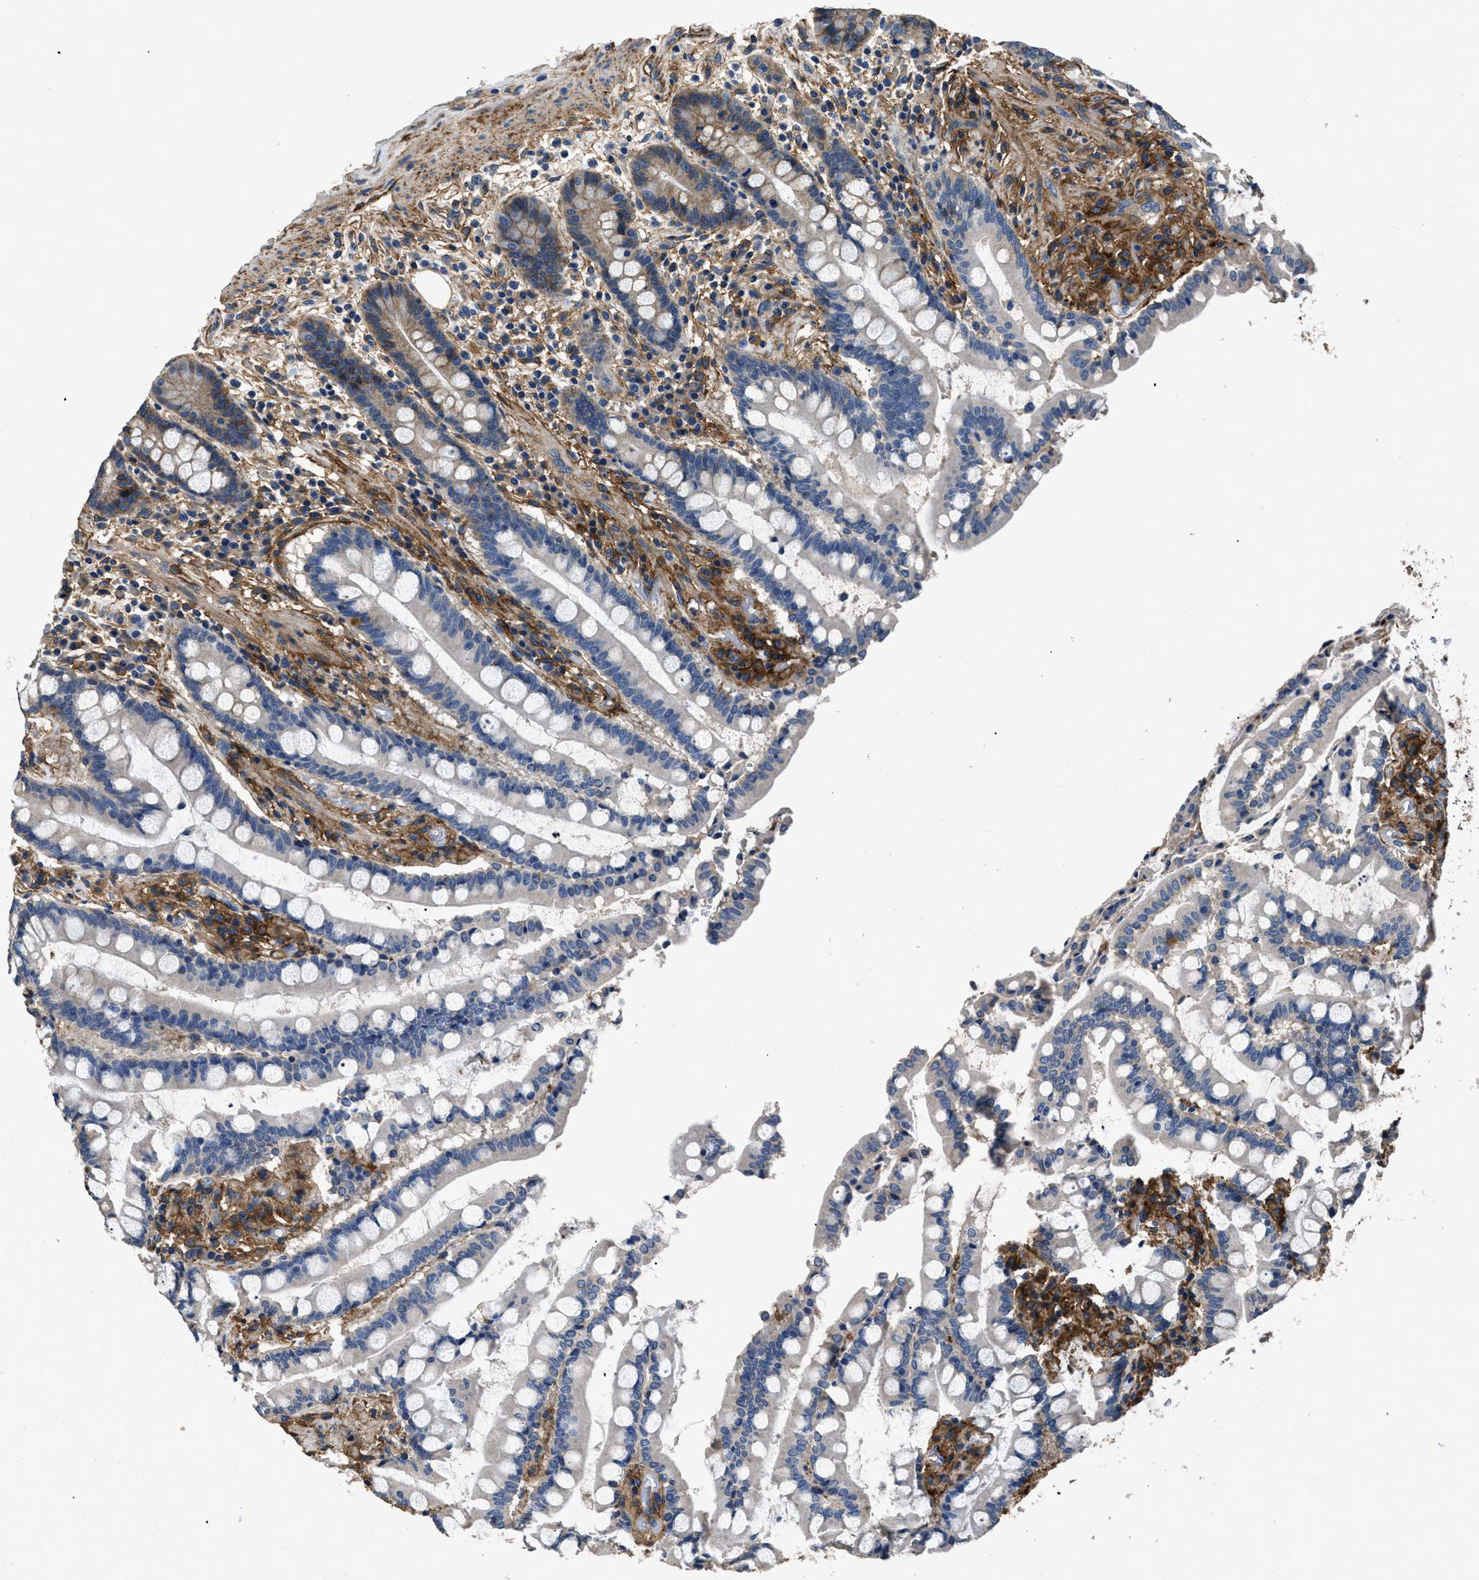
{"staining": {"intensity": "moderate", "quantity": ">75%", "location": "cytoplasmic/membranous"}, "tissue": "colon", "cell_type": "Endothelial cells", "image_type": "normal", "snomed": [{"axis": "morphology", "description": "Normal tissue, NOS"}, {"axis": "topography", "description": "Colon"}], "caption": "Immunohistochemical staining of normal colon demonstrates >75% levels of moderate cytoplasmic/membranous protein staining in about >75% of endothelial cells.", "gene": "CD276", "patient": {"sex": "male", "age": 73}}